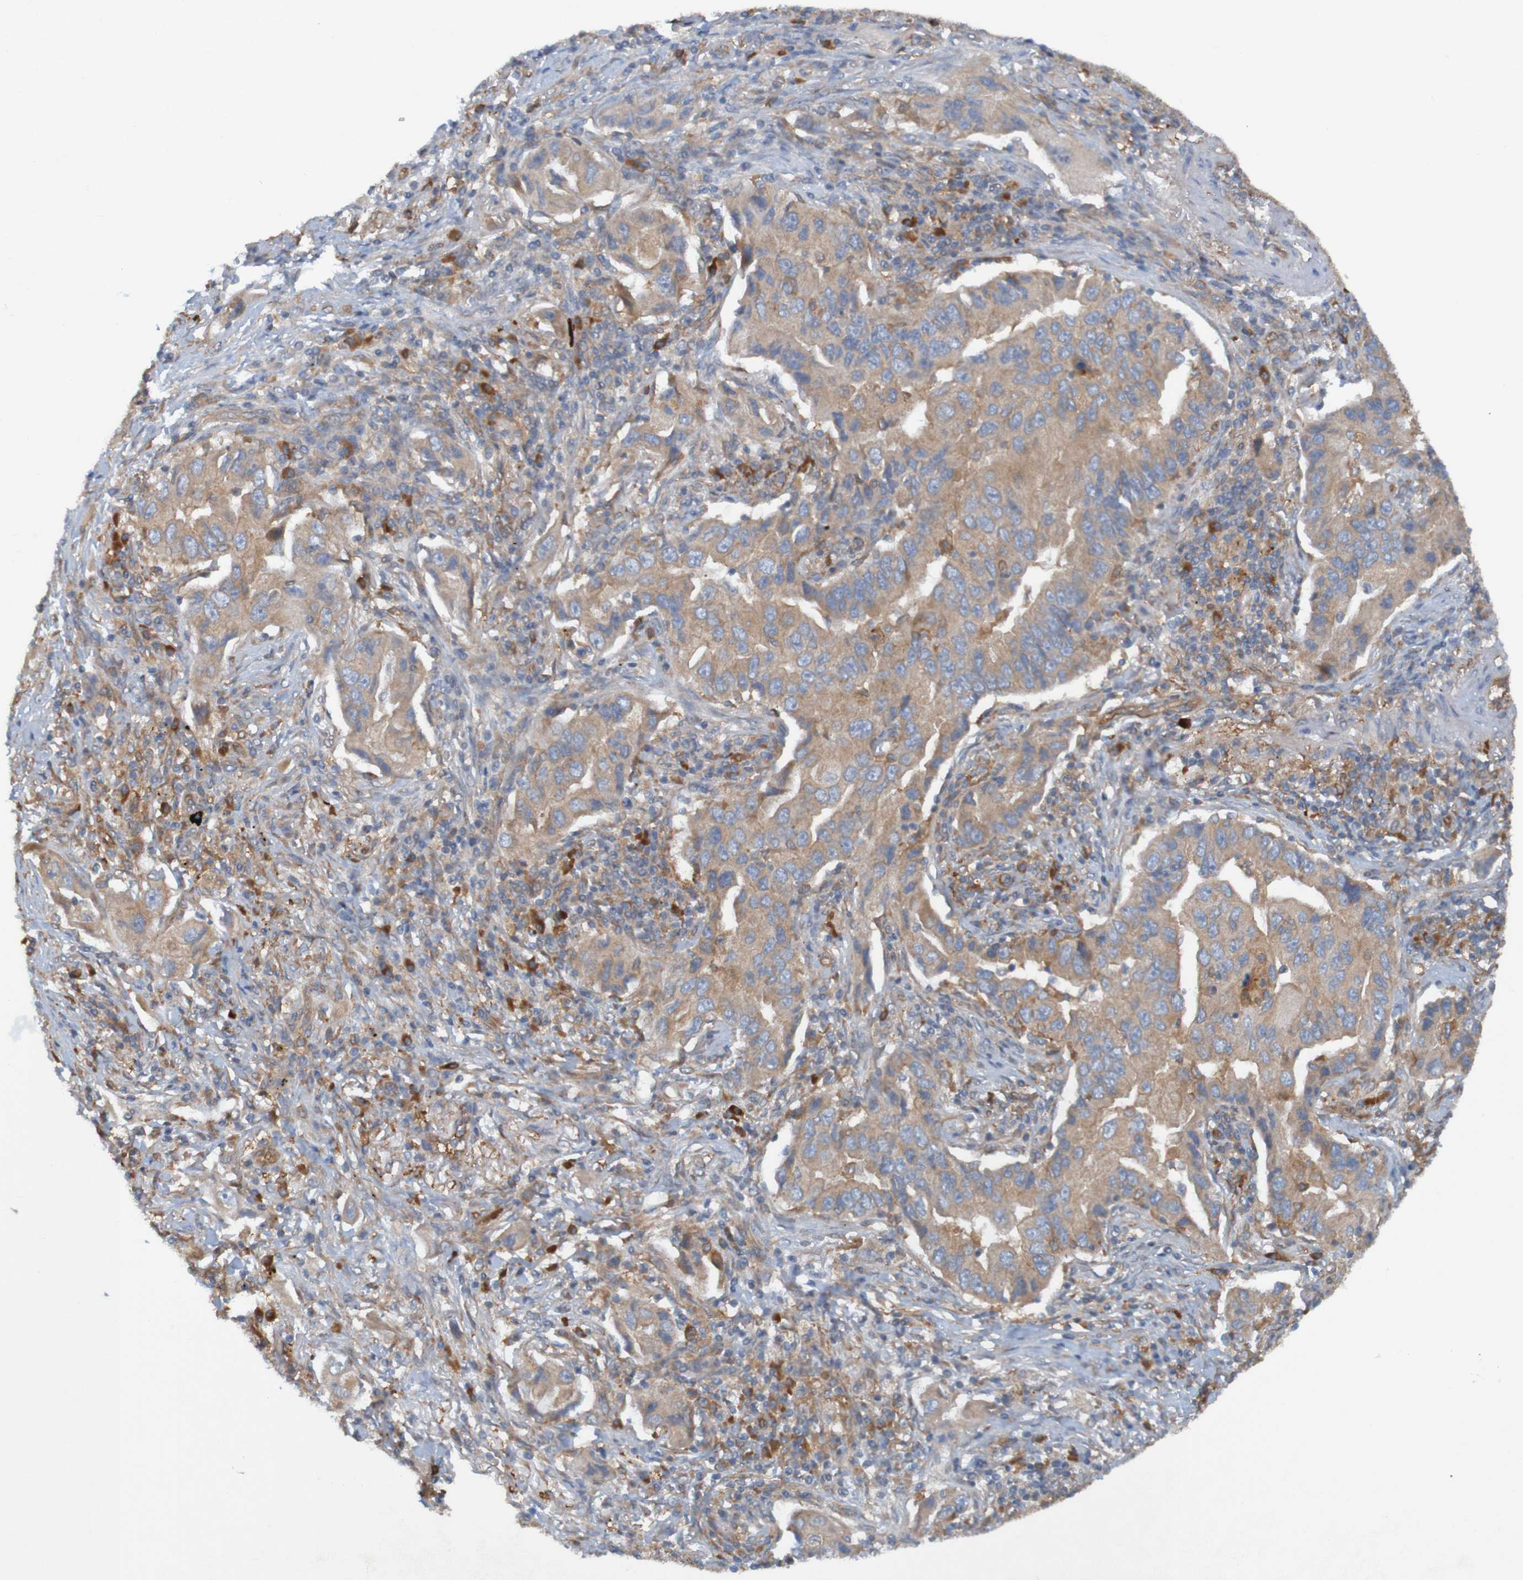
{"staining": {"intensity": "moderate", "quantity": ">75%", "location": "cytoplasmic/membranous"}, "tissue": "lung cancer", "cell_type": "Tumor cells", "image_type": "cancer", "snomed": [{"axis": "morphology", "description": "Adenocarcinoma, NOS"}, {"axis": "topography", "description": "Lung"}], "caption": "Protein expression analysis of human lung cancer reveals moderate cytoplasmic/membranous expression in approximately >75% of tumor cells. Using DAB (3,3'-diaminobenzidine) (brown) and hematoxylin (blue) stains, captured at high magnification using brightfield microscopy.", "gene": "DNAJC4", "patient": {"sex": "female", "age": 65}}